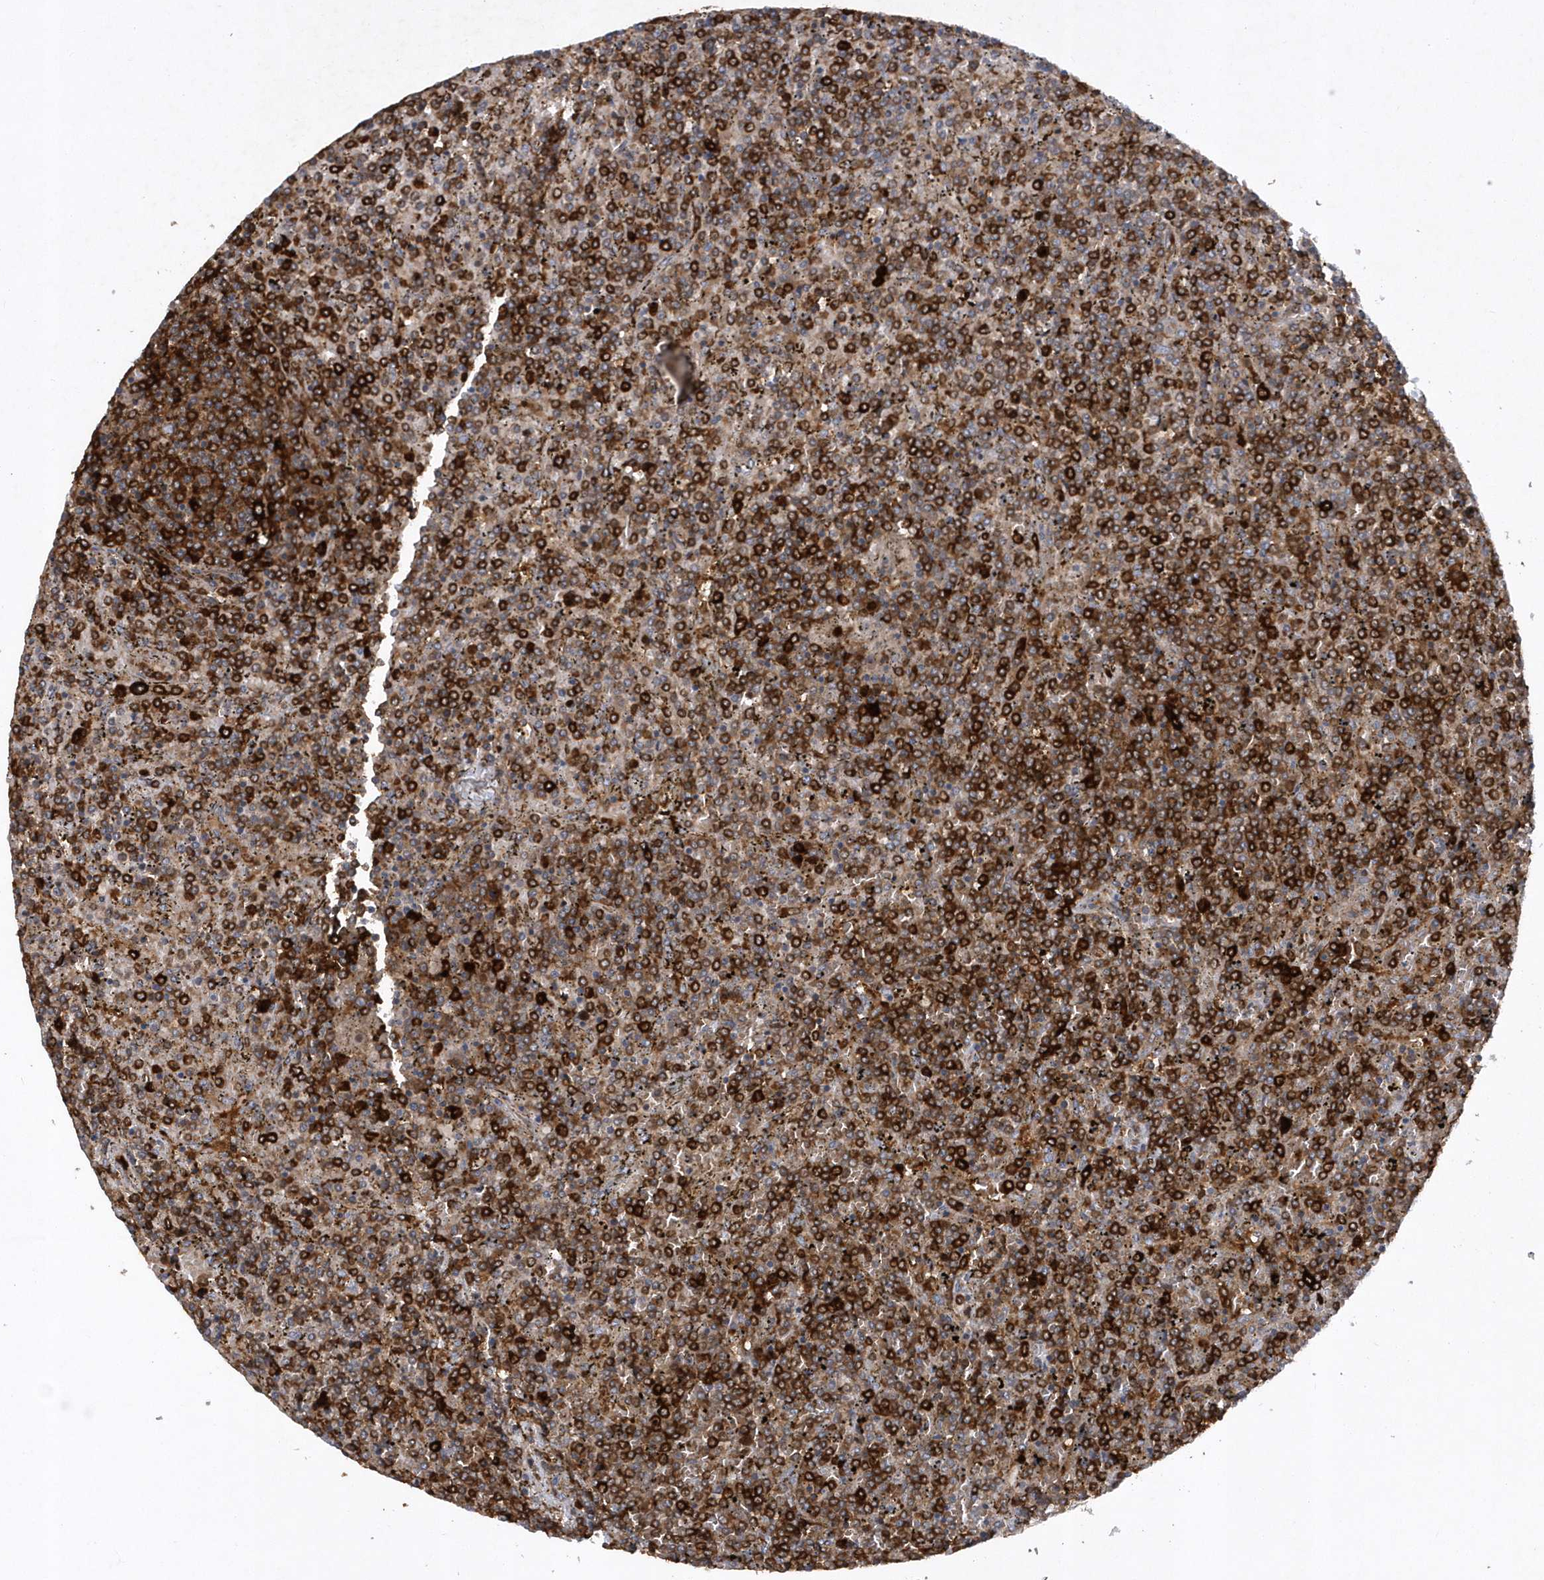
{"staining": {"intensity": "strong", "quantity": "25%-75%", "location": "cytoplasmic/membranous"}, "tissue": "lymphoma", "cell_type": "Tumor cells", "image_type": "cancer", "snomed": [{"axis": "morphology", "description": "Malignant lymphoma, non-Hodgkin's type, Low grade"}, {"axis": "topography", "description": "Spleen"}], "caption": "A histopathology image of human low-grade malignant lymphoma, non-Hodgkin's type stained for a protein shows strong cytoplasmic/membranous brown staining in tumor cells. (DAB = brown stain, brightfield microscopy at high magnification).", "gene": "PAICS", "patient": {"sex": "female", "age": 19}}